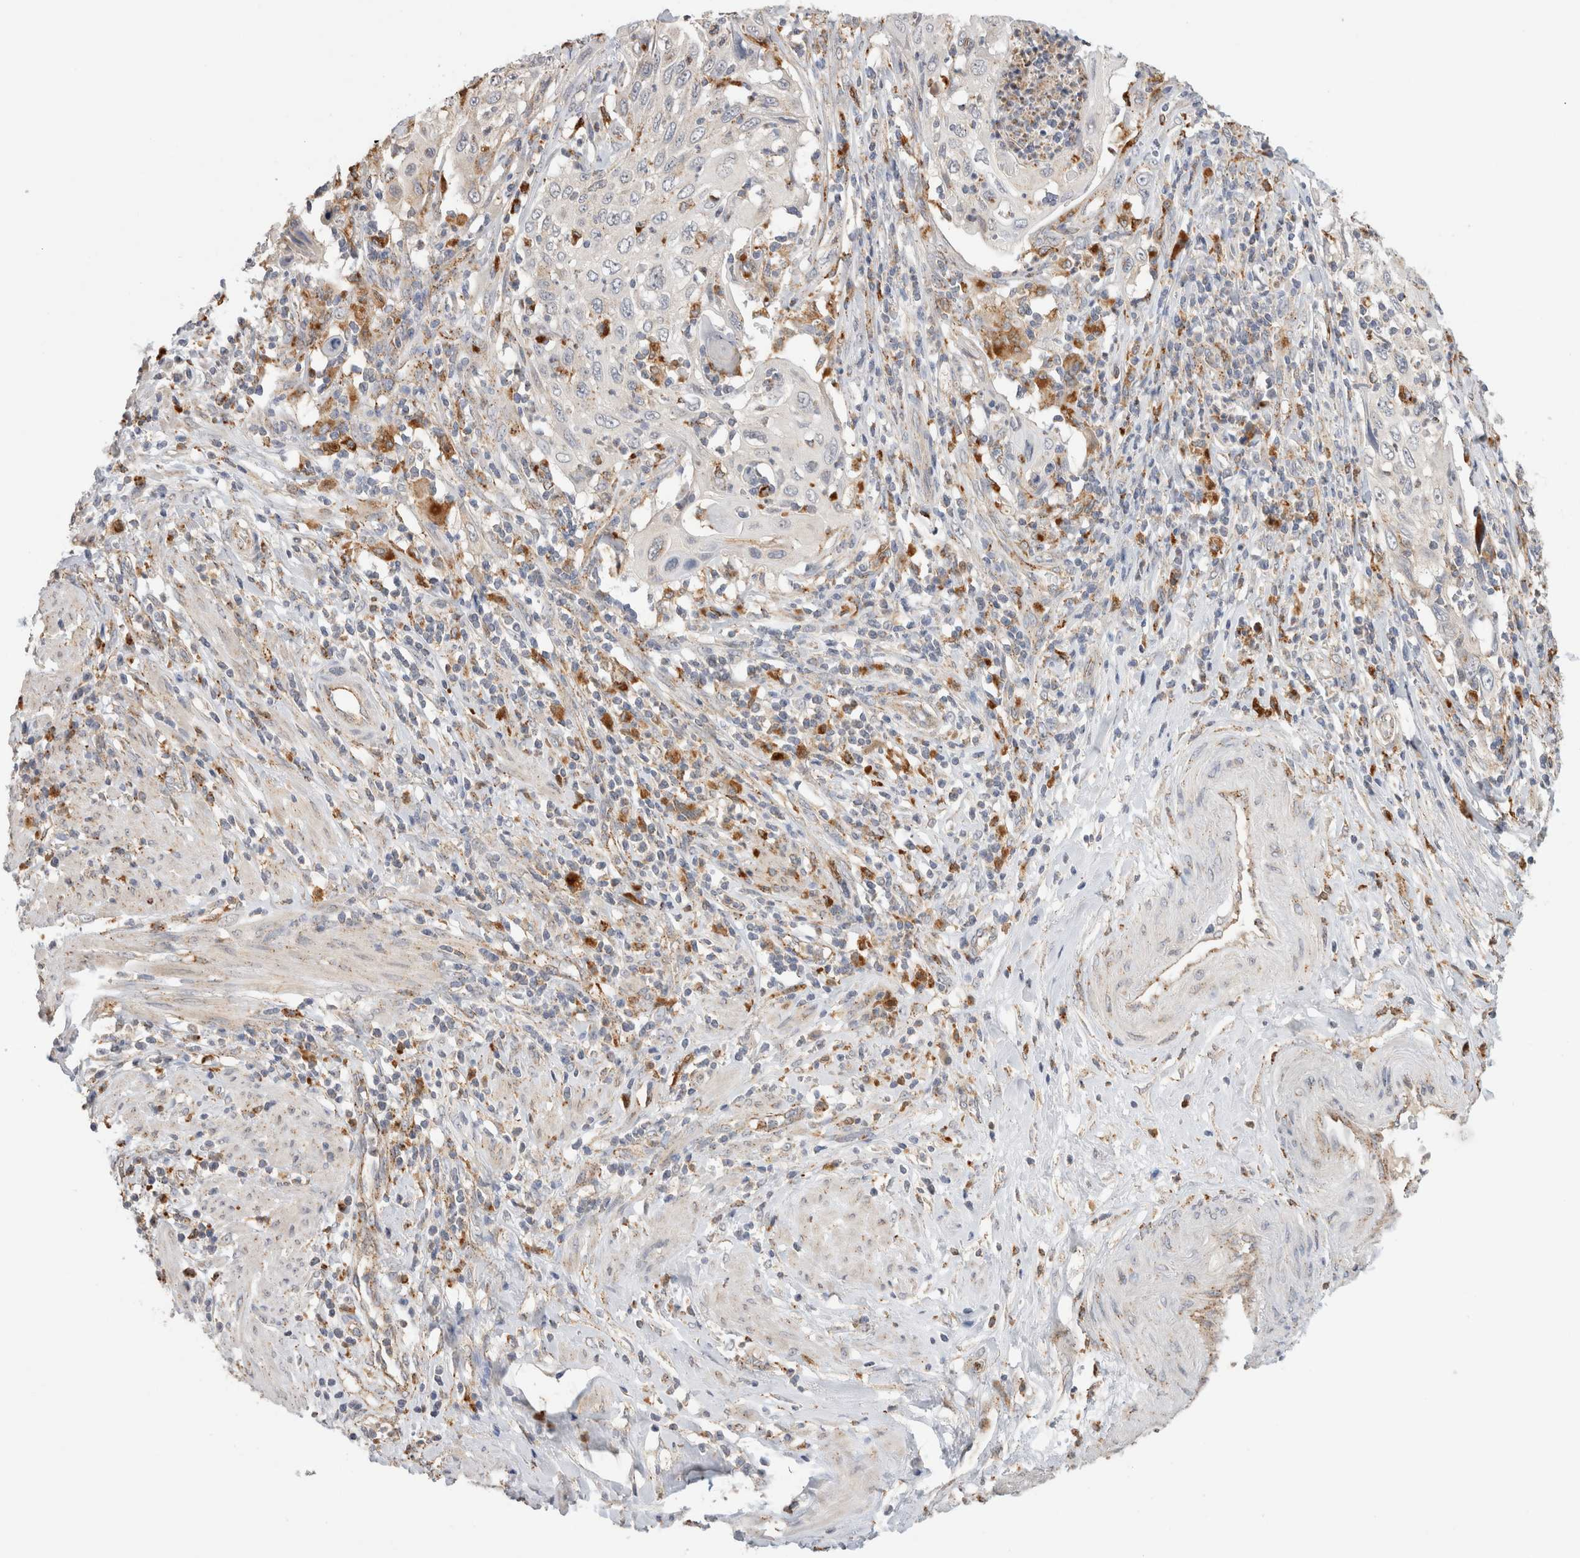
{"staining": {"intensity": "negative", "quantity": "none", "location": "none"}, "tissue": "cervical cancer", "cell_type": "Tumor cells", "image_type": "cancer", "snomed": [{"axis": "morphology", "description": "Squamous cell carcinoma, NOS"}, {"axis": "topography", "description": "Cervix"}], "caption": "IHC photomicrograph of neoplastic tissue: human cervical cancer stained with DAB (3,3'-diaminobenzidine) exhibits no significant protein expression in tumor cells. (Immunohistochemistry, brightfield microscopy, high magnification).", "gene": "GNS", "patient": {"sex": "female", "age": 70}}